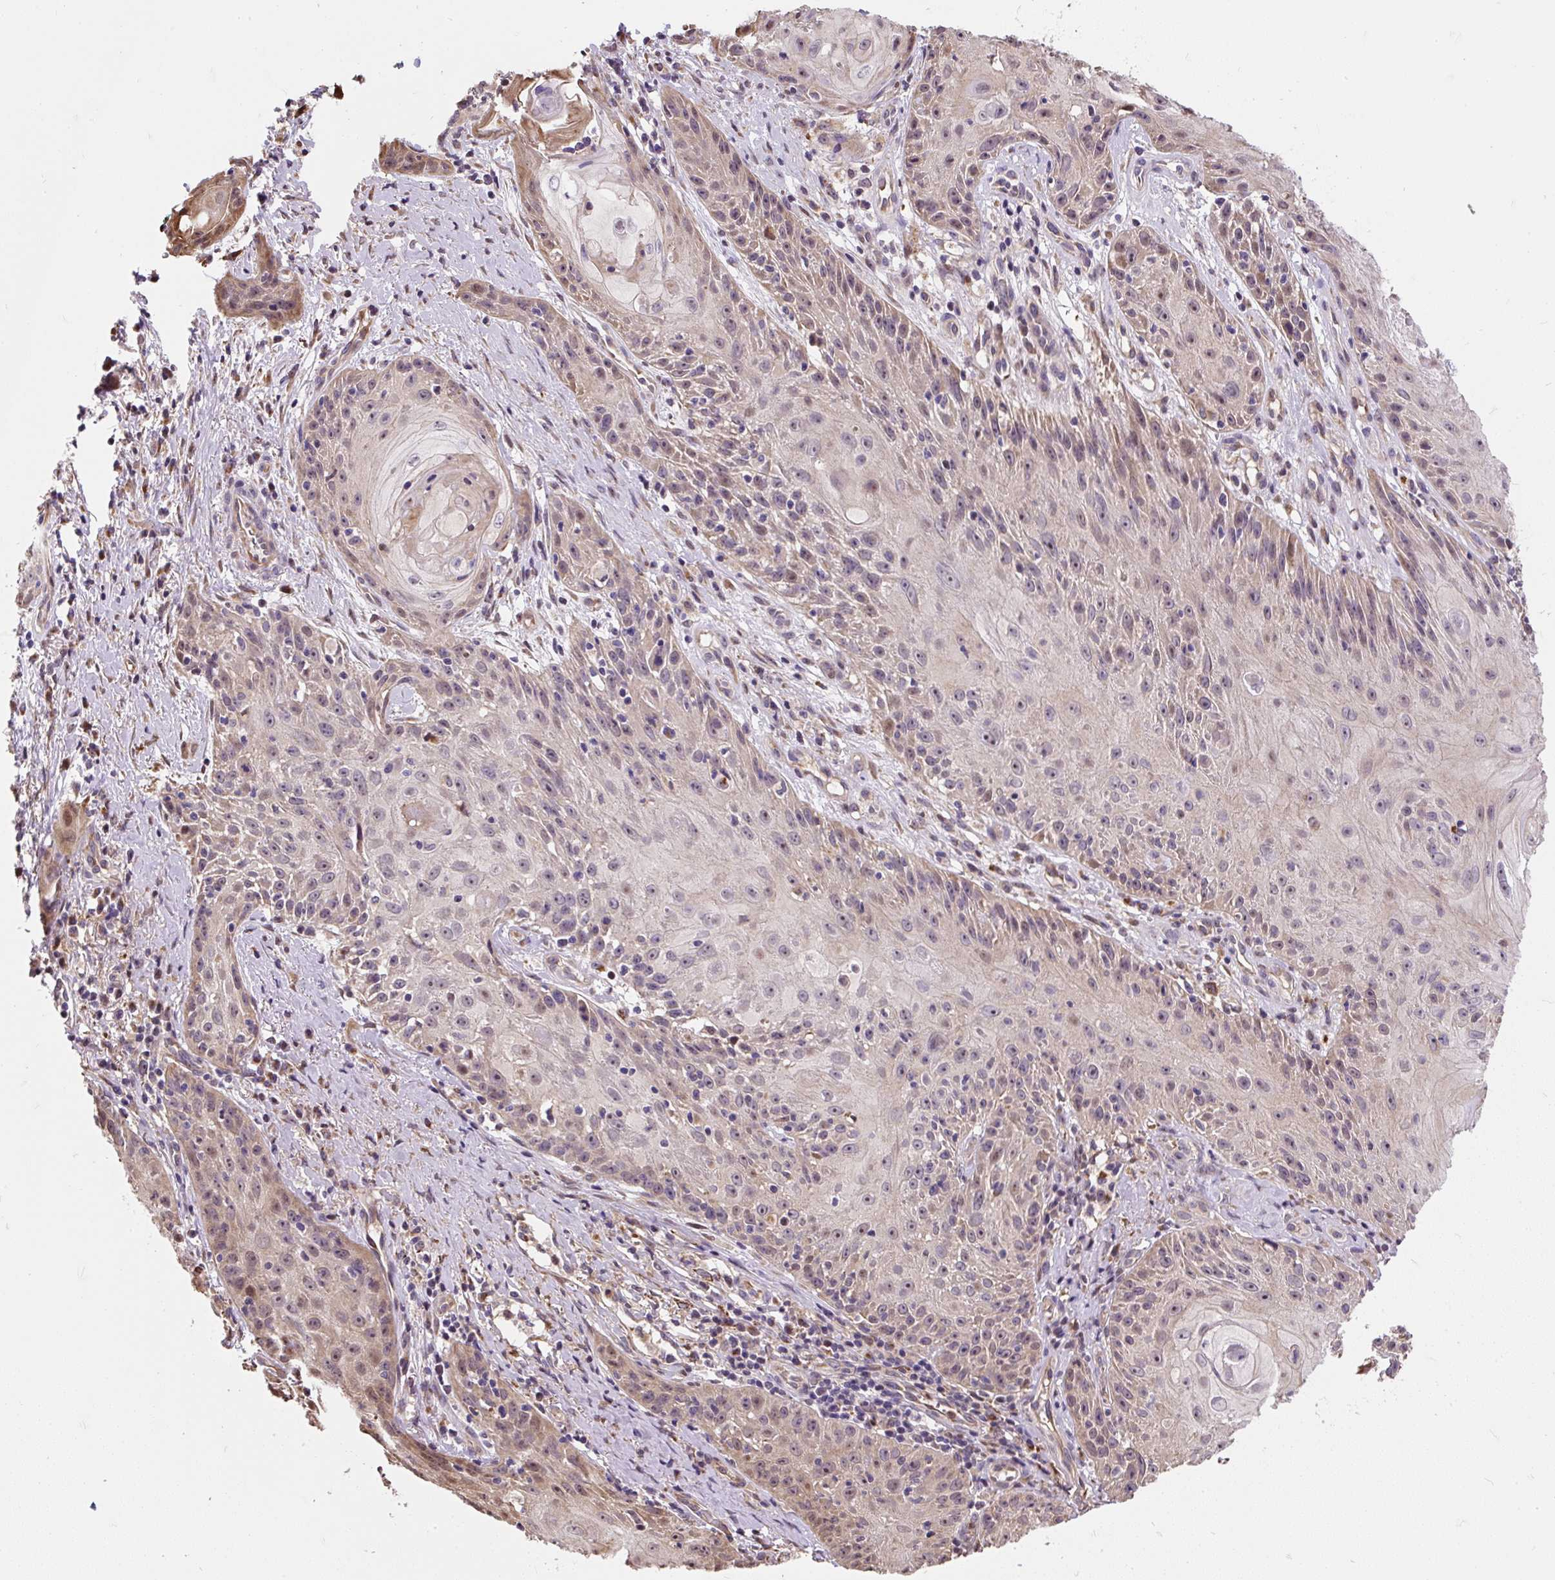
{"staining": {"intensity": "weak", "quantity": "25%-75%", "location": "cytoplasmic/membranous"}, "tissue": "skin cancer", "cell_type": "Tumor cells", "image_type": "cancer", "snomed": [{"axis": "morphology", "description": "Squamous cell carcinoma, NOS"}, {"axis": "topography", "description": "Skin"}, {"axis": "topography", "description": "Vulva"}], "caption": "High-power microscopy captured an immunohistochemistry (IHC) image of squamous cell carcinoma (skin), revealing weak cytoplasmic/membranous expression in about 25%-75% of tumor cells.", "gene": "PUS7L", "patient": {"sex": "female", "age": 76}}